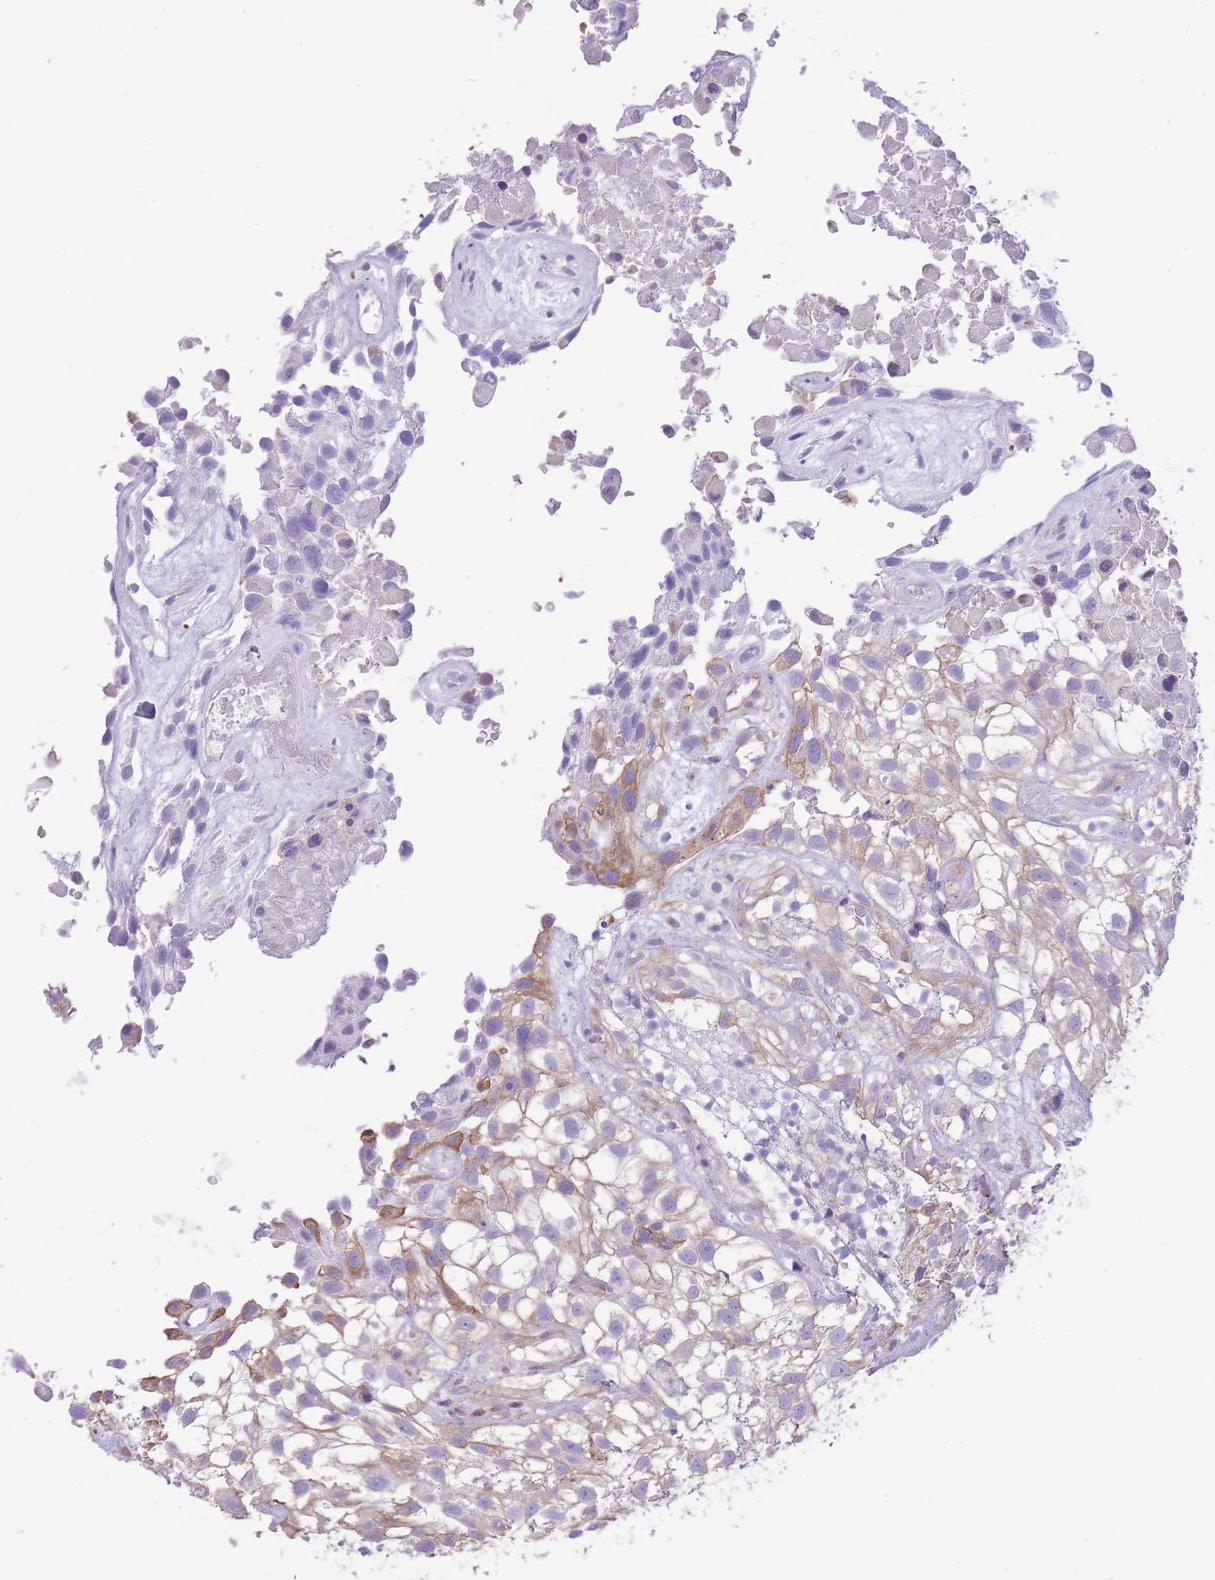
{"staining": {"intensity": "moderate", "quantity": "25%-75%", "location": "cytoplasmic/membranous"}, "tissue": "urothelial cancer", "cell_type": "Tumor cells", "image_type": "cancer", "snomed": [{"axis": "morphology", "description": "Urothelial carcinoma, High grade"}, {"axis": "topography", "description": "Urinary bladder"}], "caption": "Urothelial carcinoma (high-grade) was stained to show a protein in brown. There is medium levels of moderate cytoplasmic/membranous staining in approximately 25%-75% of tumor cells.", "gene": "RHOU", "patient": {"sex": "male", "age": 56}}